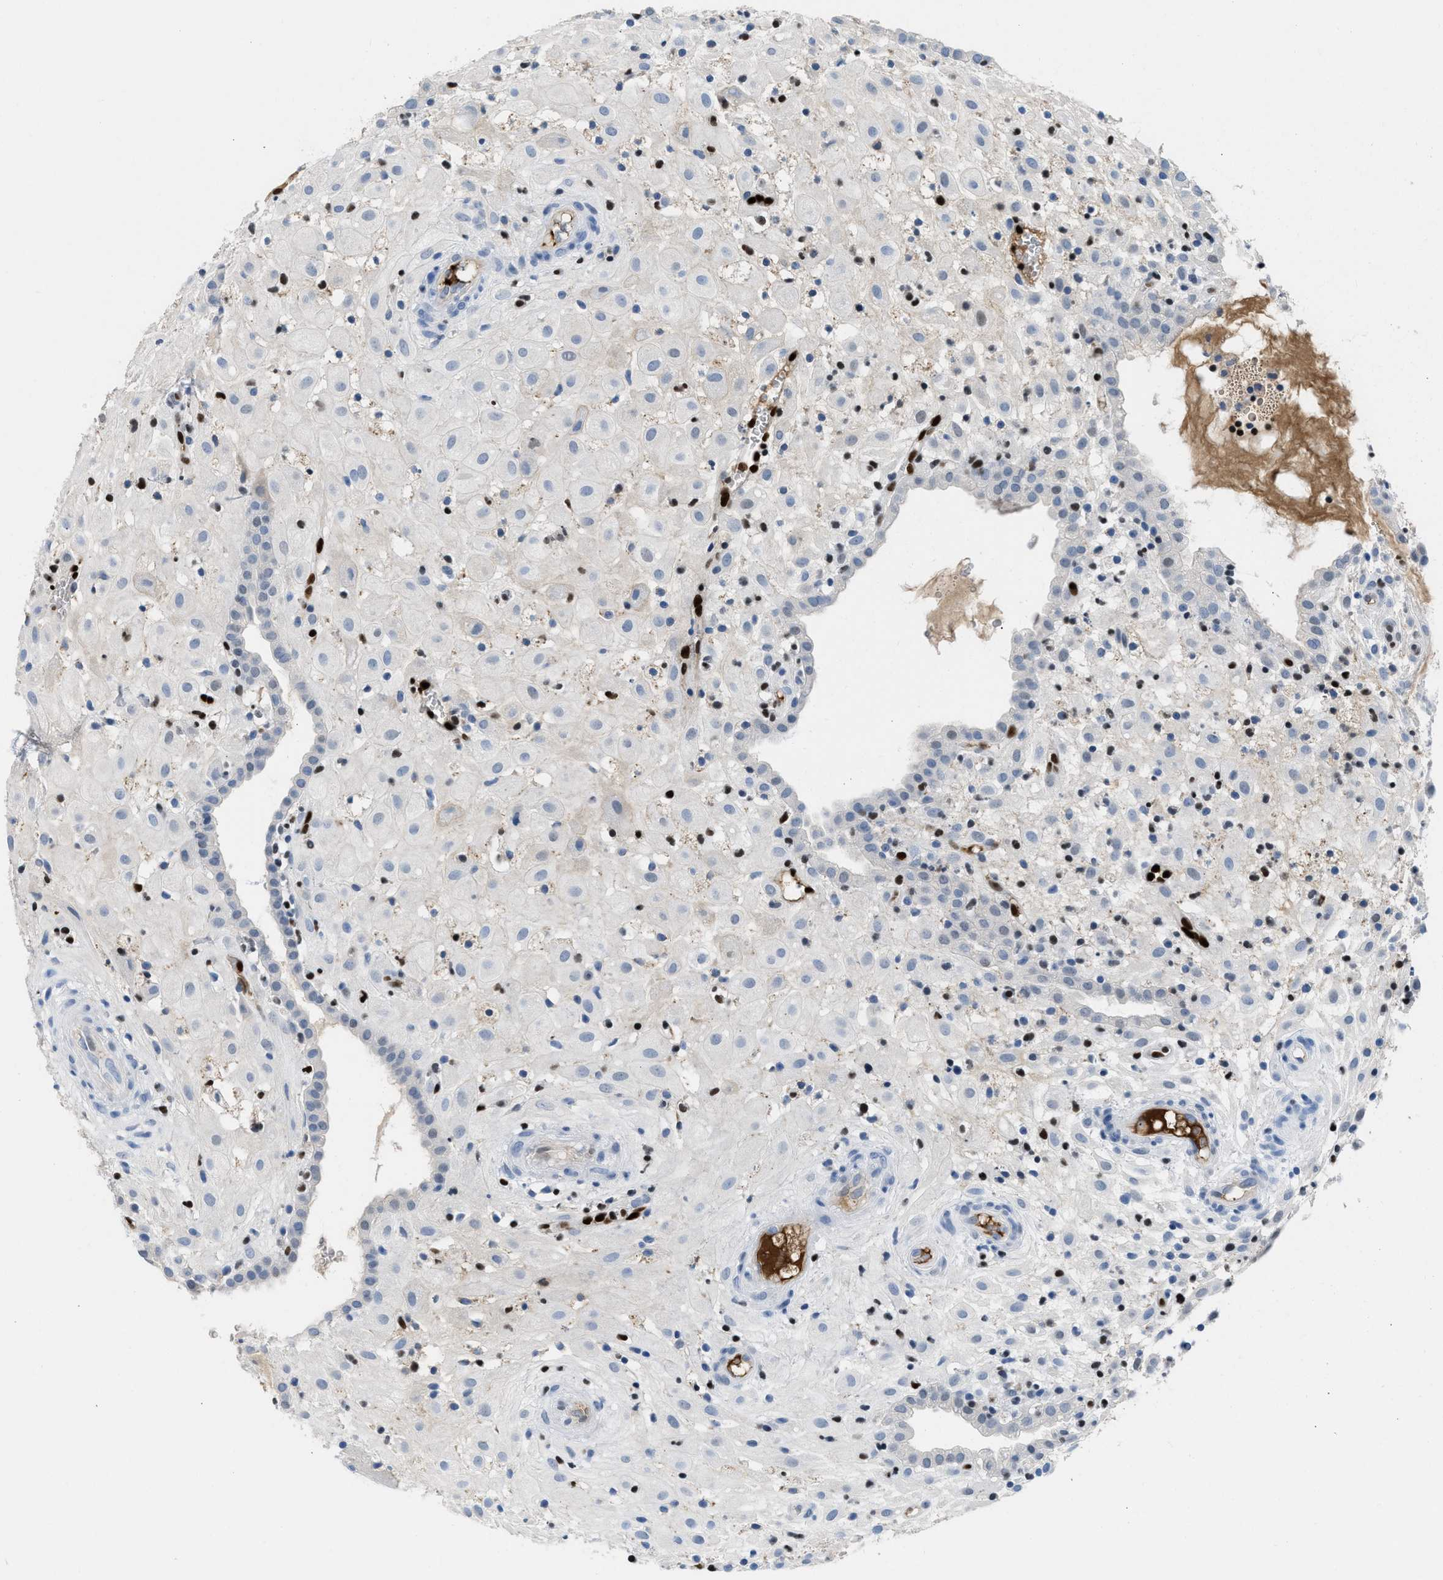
{"staining": {"intensity": "negative", "quantity": "none", "location": "none"}, "tissue": "placenta", "cell_type": "Decidual cells", "image_type": "normal", "snomed": [{"axis": "morphology", "description": "Normal tissue, NOS"}, {"axis": "topography", "description": "Placenta"}], "caption": "Human placenta stained for a protein using immunohistochemistry demonstrates no expression in decidual cells.", "gene": "LEF1", "patient": {"sex": "female", "age": 18}}